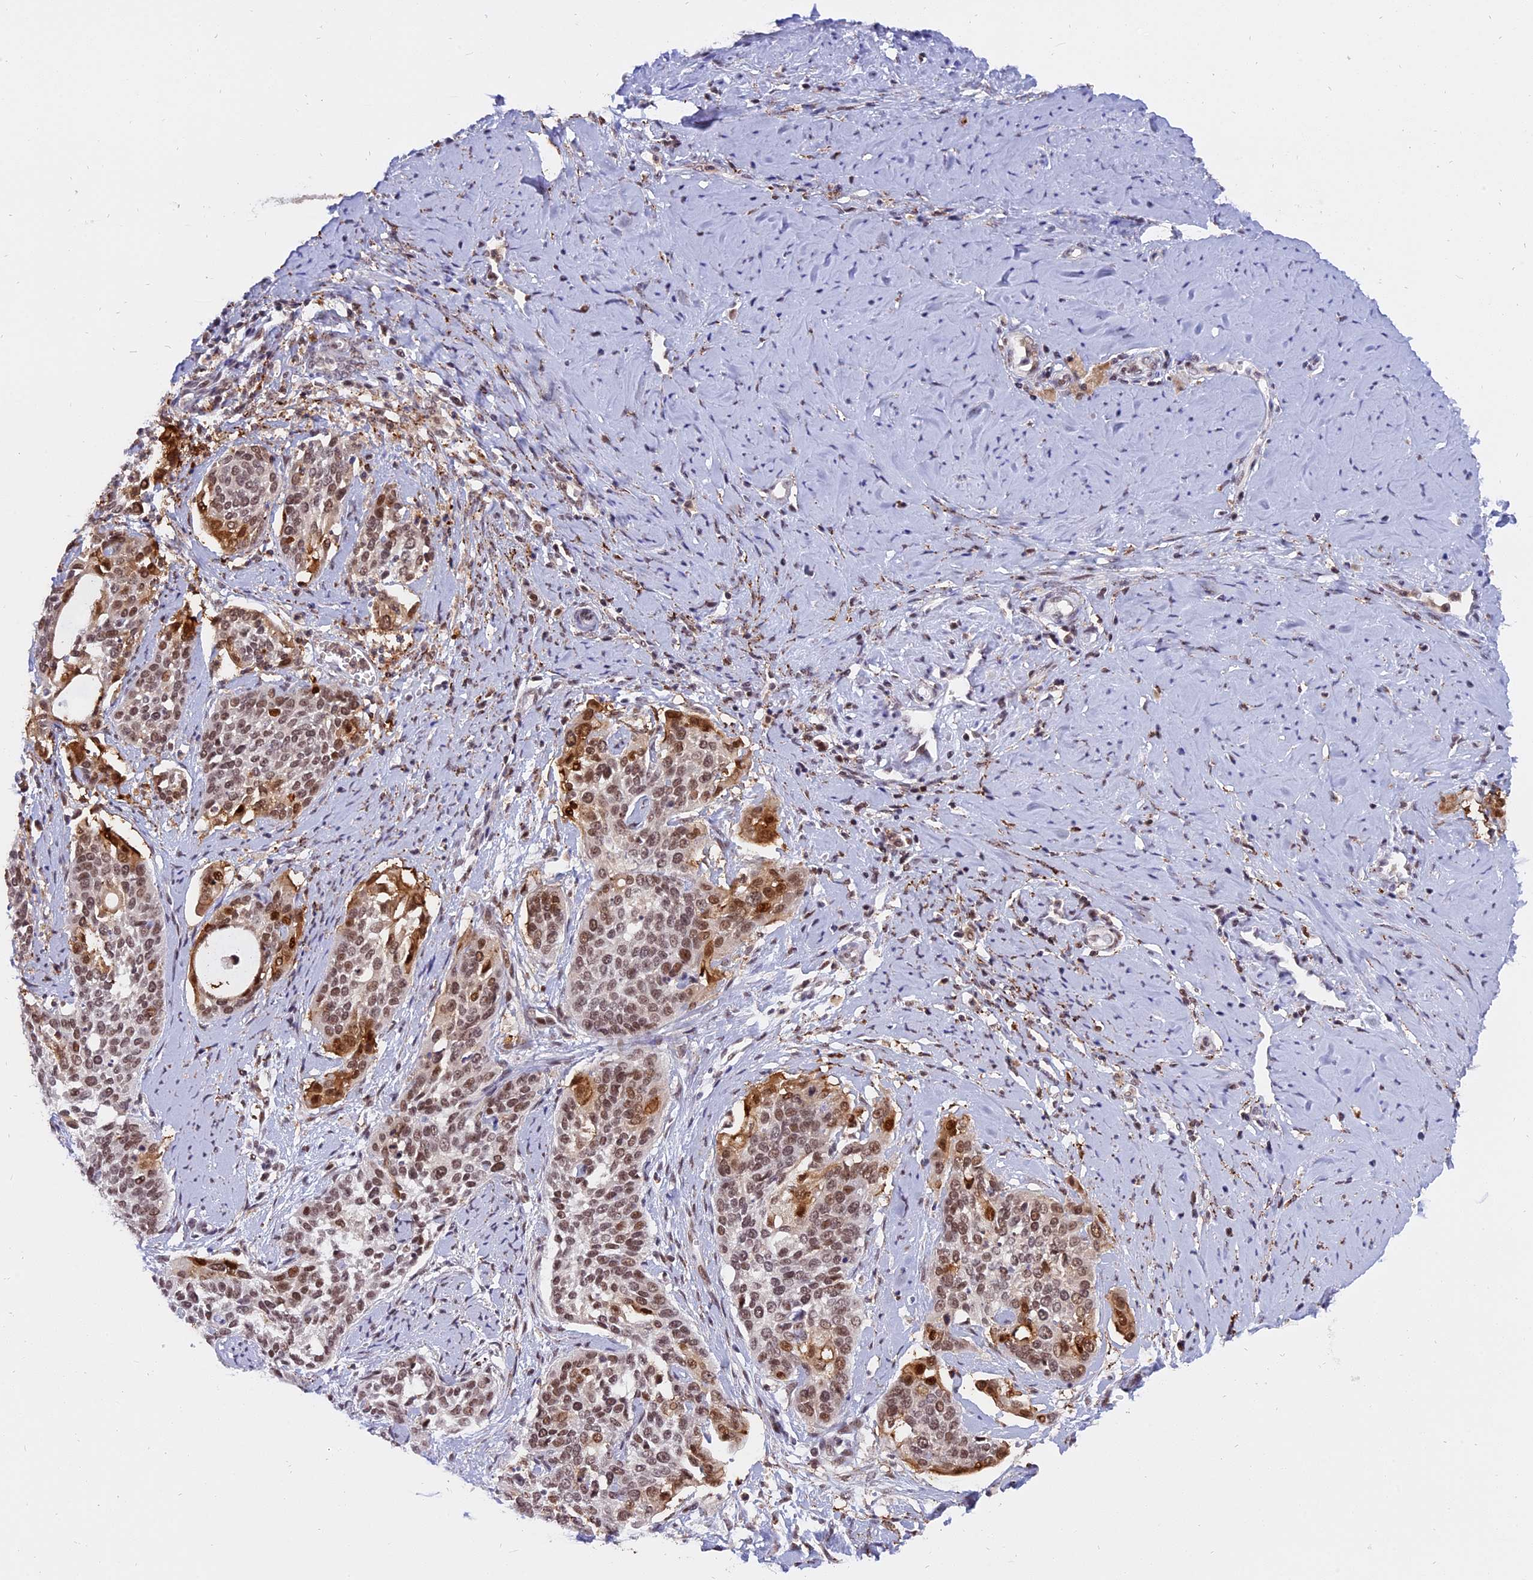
{"staining": {"intensity": "moderate", "quantity": ">75%", "location": "cytoplasmic/membranous,nuclear"}, "tissue": "cervical cancer", "cell_type": "Tumor cells", "image_type": "cancer", "snomed": [{"axis": "morphology", "description": "Squamous cell carcinoma, NOS"}, {"axis": "topography", "description": "Cervix"}], "caption": "IHC of human cervical cancer (squamous cell carcinoma) demonstrates medium levels of moderate cytoplasmic/membranous and nuclear staining in about >75% of tumor cells.", "gene": "TADA3", "patient": {"sex": "female", "age": 44}}